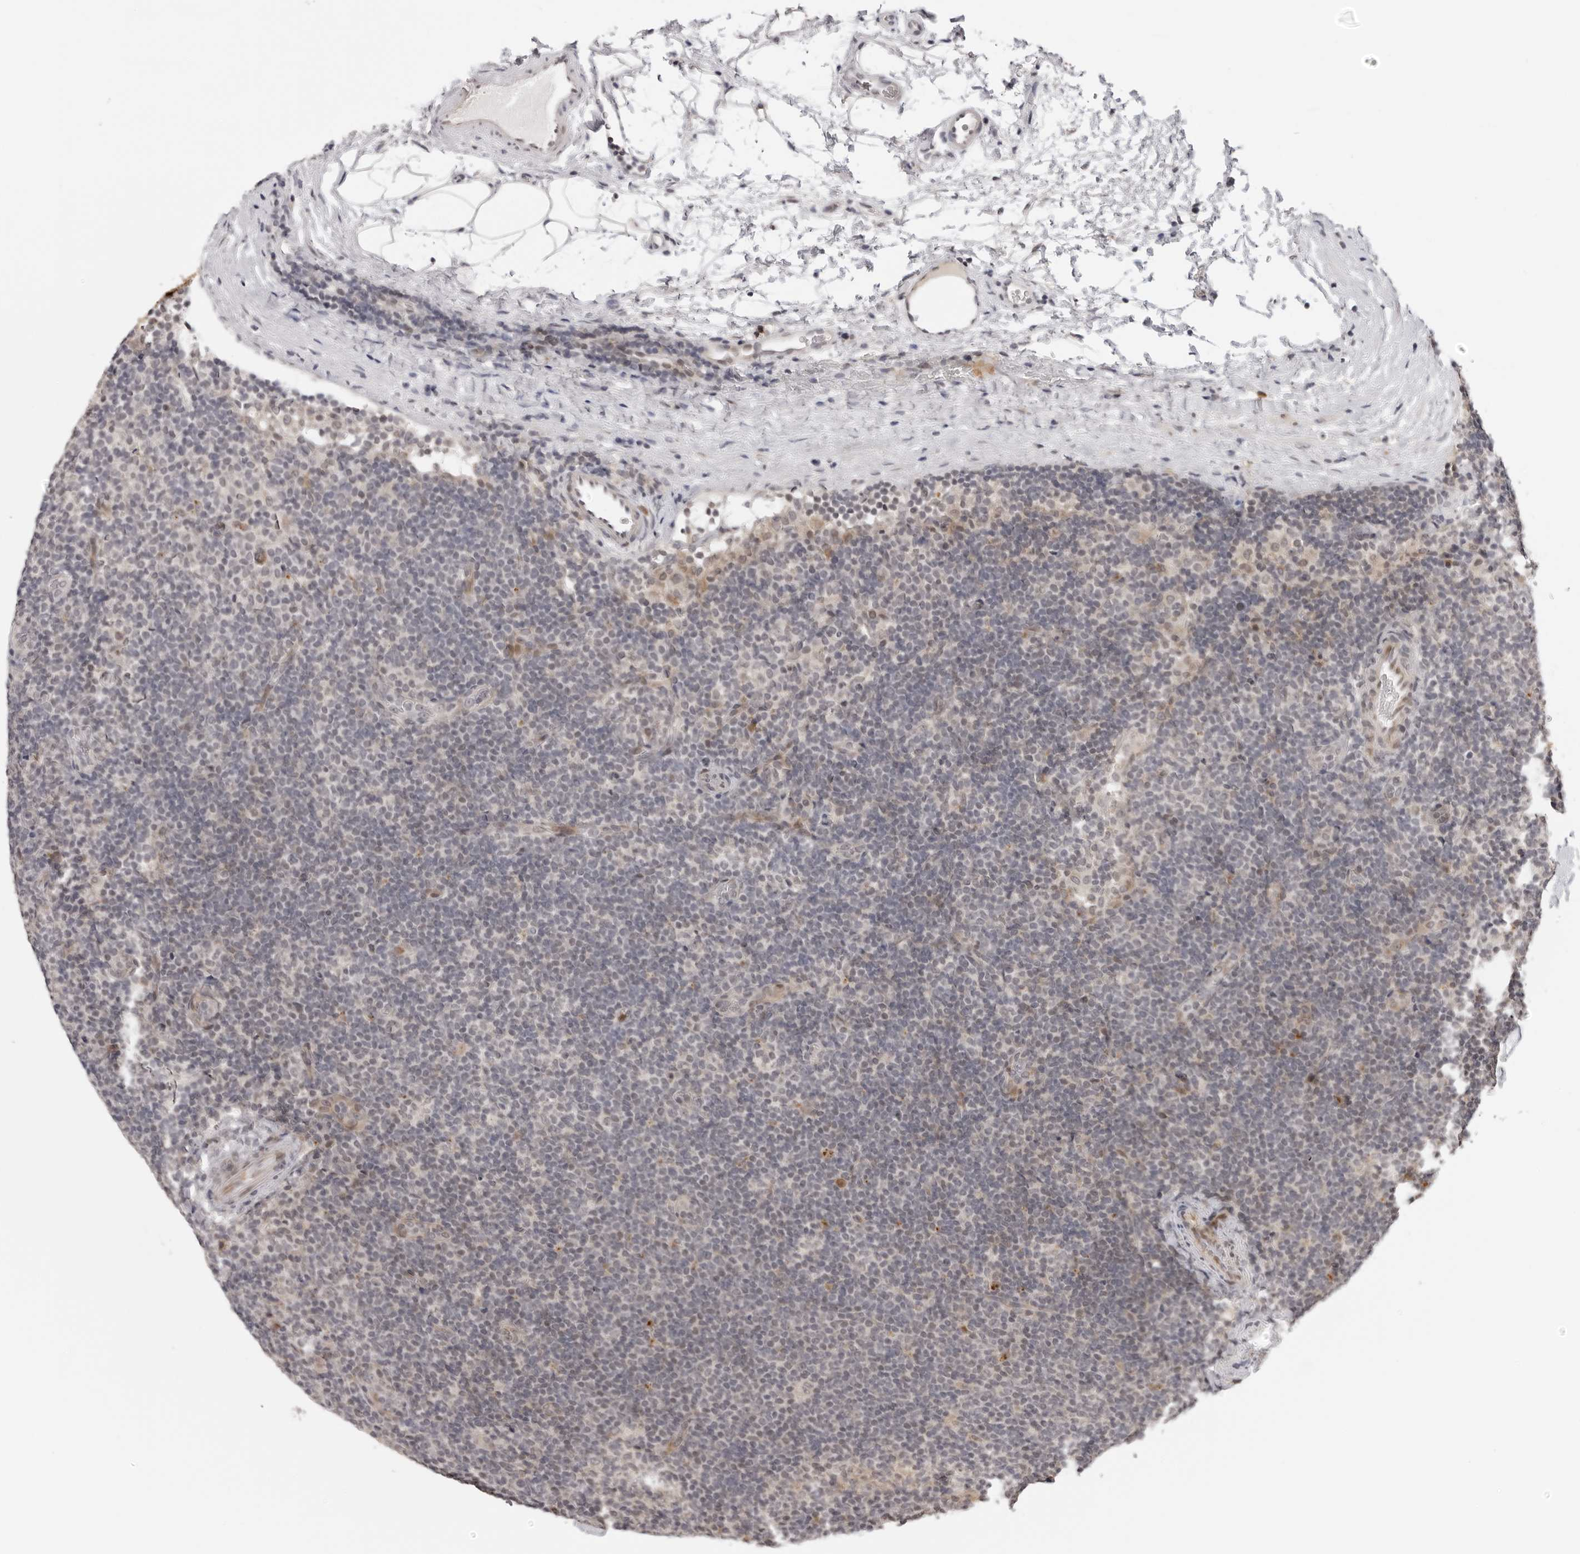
{"staining": {"intensity": "negative", "quantity": "none", "location": "none"}, "tissue": "lymphoma", "cell_type": "Tumor cells", "image_type": "cancer", "snomed": [{"axis": "morphology", "description": "Hodgkin's disease, NOS"}, {"axis": "topography", "description": "Lymph node"}], "caption": "The photomicrograph exhibits no staining of tumor cells in Hodgkin's disease. (Brightfield microscopy of DAB (3,3'-diaminobenzidine) IHC at high magnification).", "gene": "PRUNE1", "patient": {"sex": "female", "age": 57}}